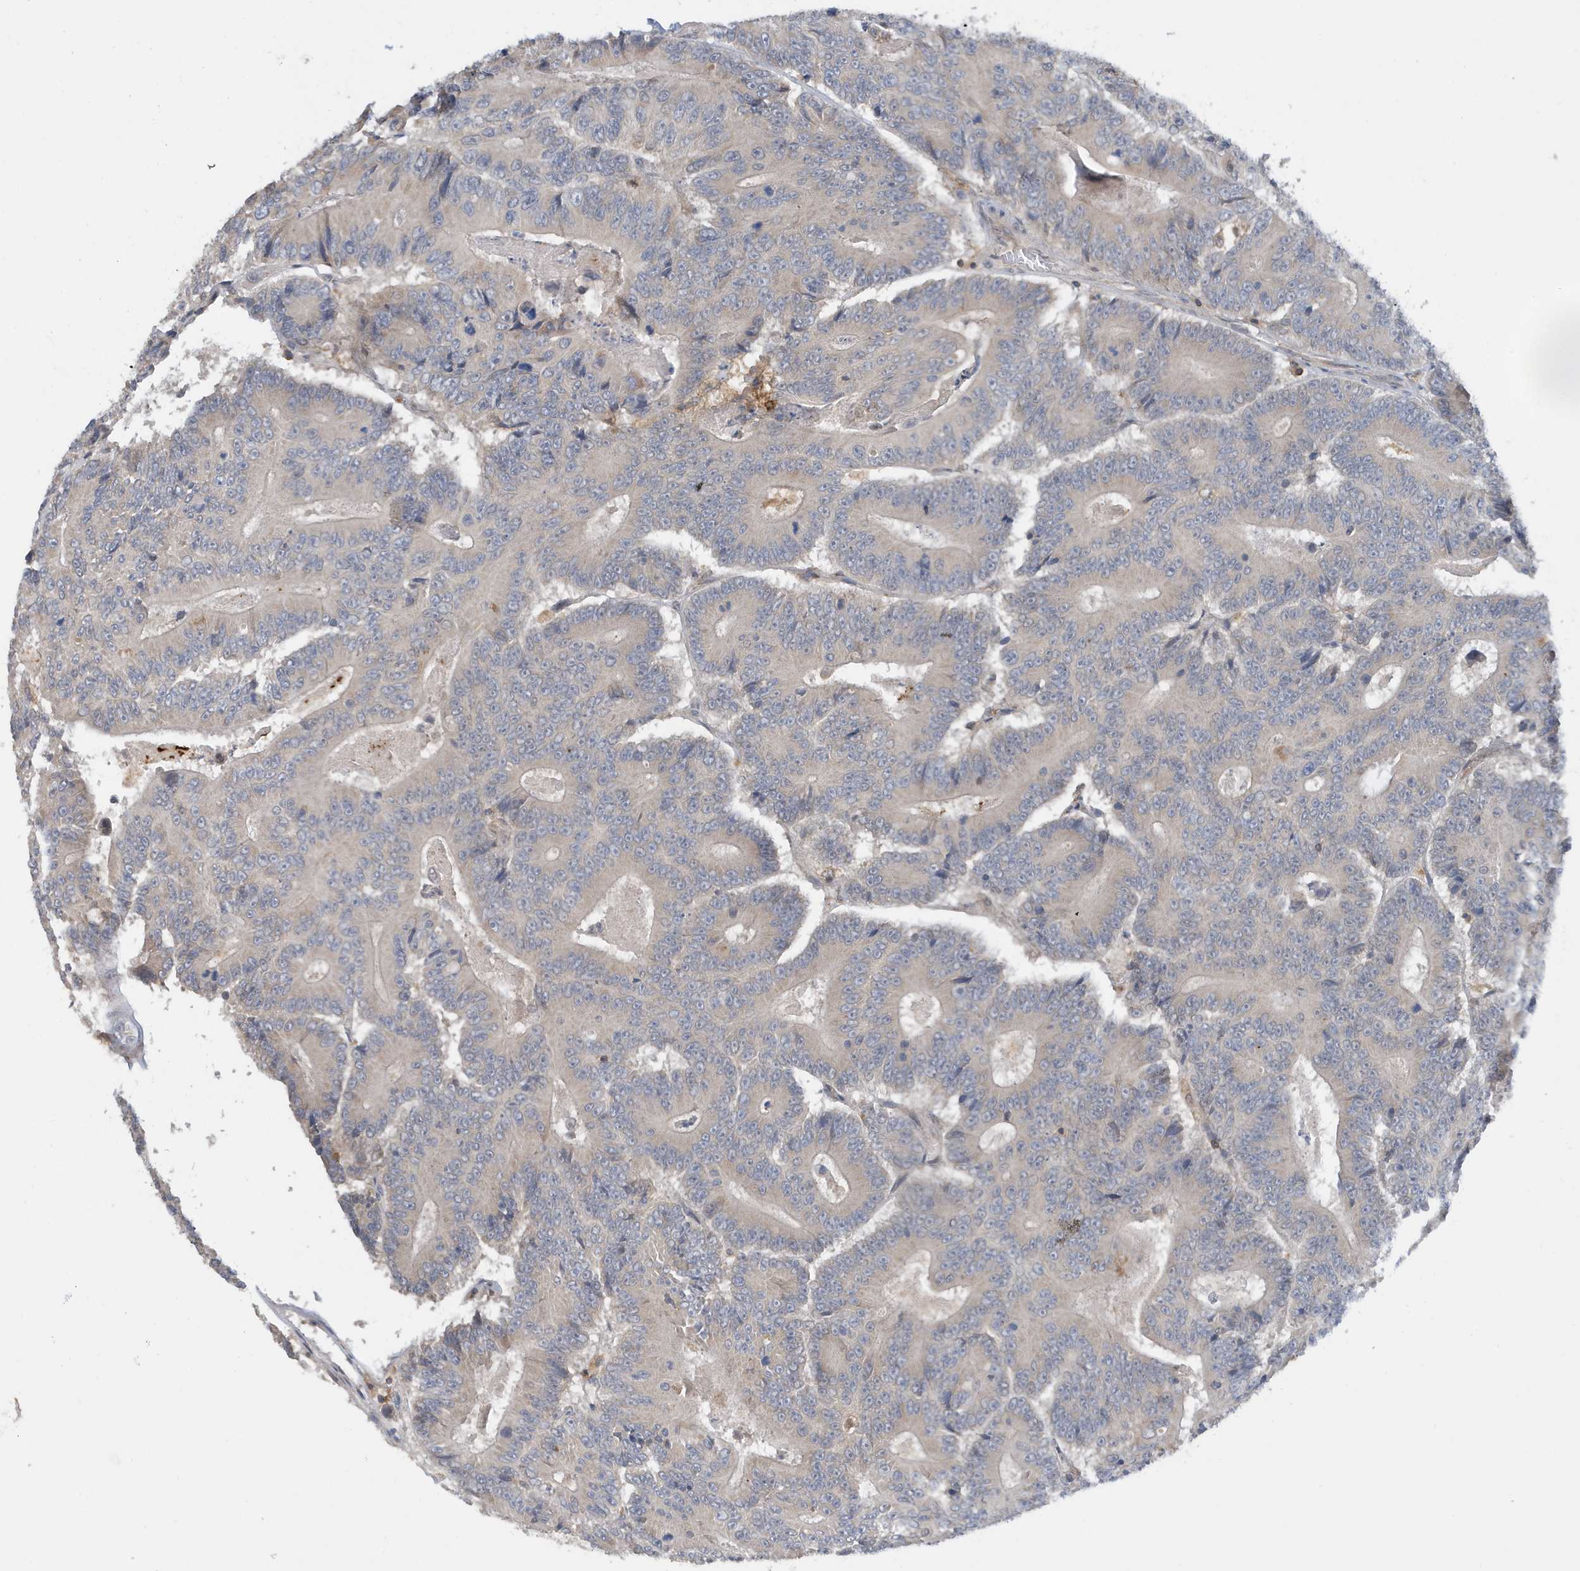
{"staining": {"intensity": "negative", "quantity": "none", "location": "none"}, "tissue": "colorectal cancer", "cell_type": "Tumor cells", "image_type": "cancer", "snomed": [{"axis": "morphology", "description": "Adenocarcinoma, NOS"}, {"axis": "topography", "description": "Colon"}], "caption": "An IHC micrograph of adenocarcinoma (colorectal) is shown. There is no staining in tumor cells of adenocarcinoma (colorectal).", "gene": "NSUN3", "patient": {"sex": "male", "age": 83}}